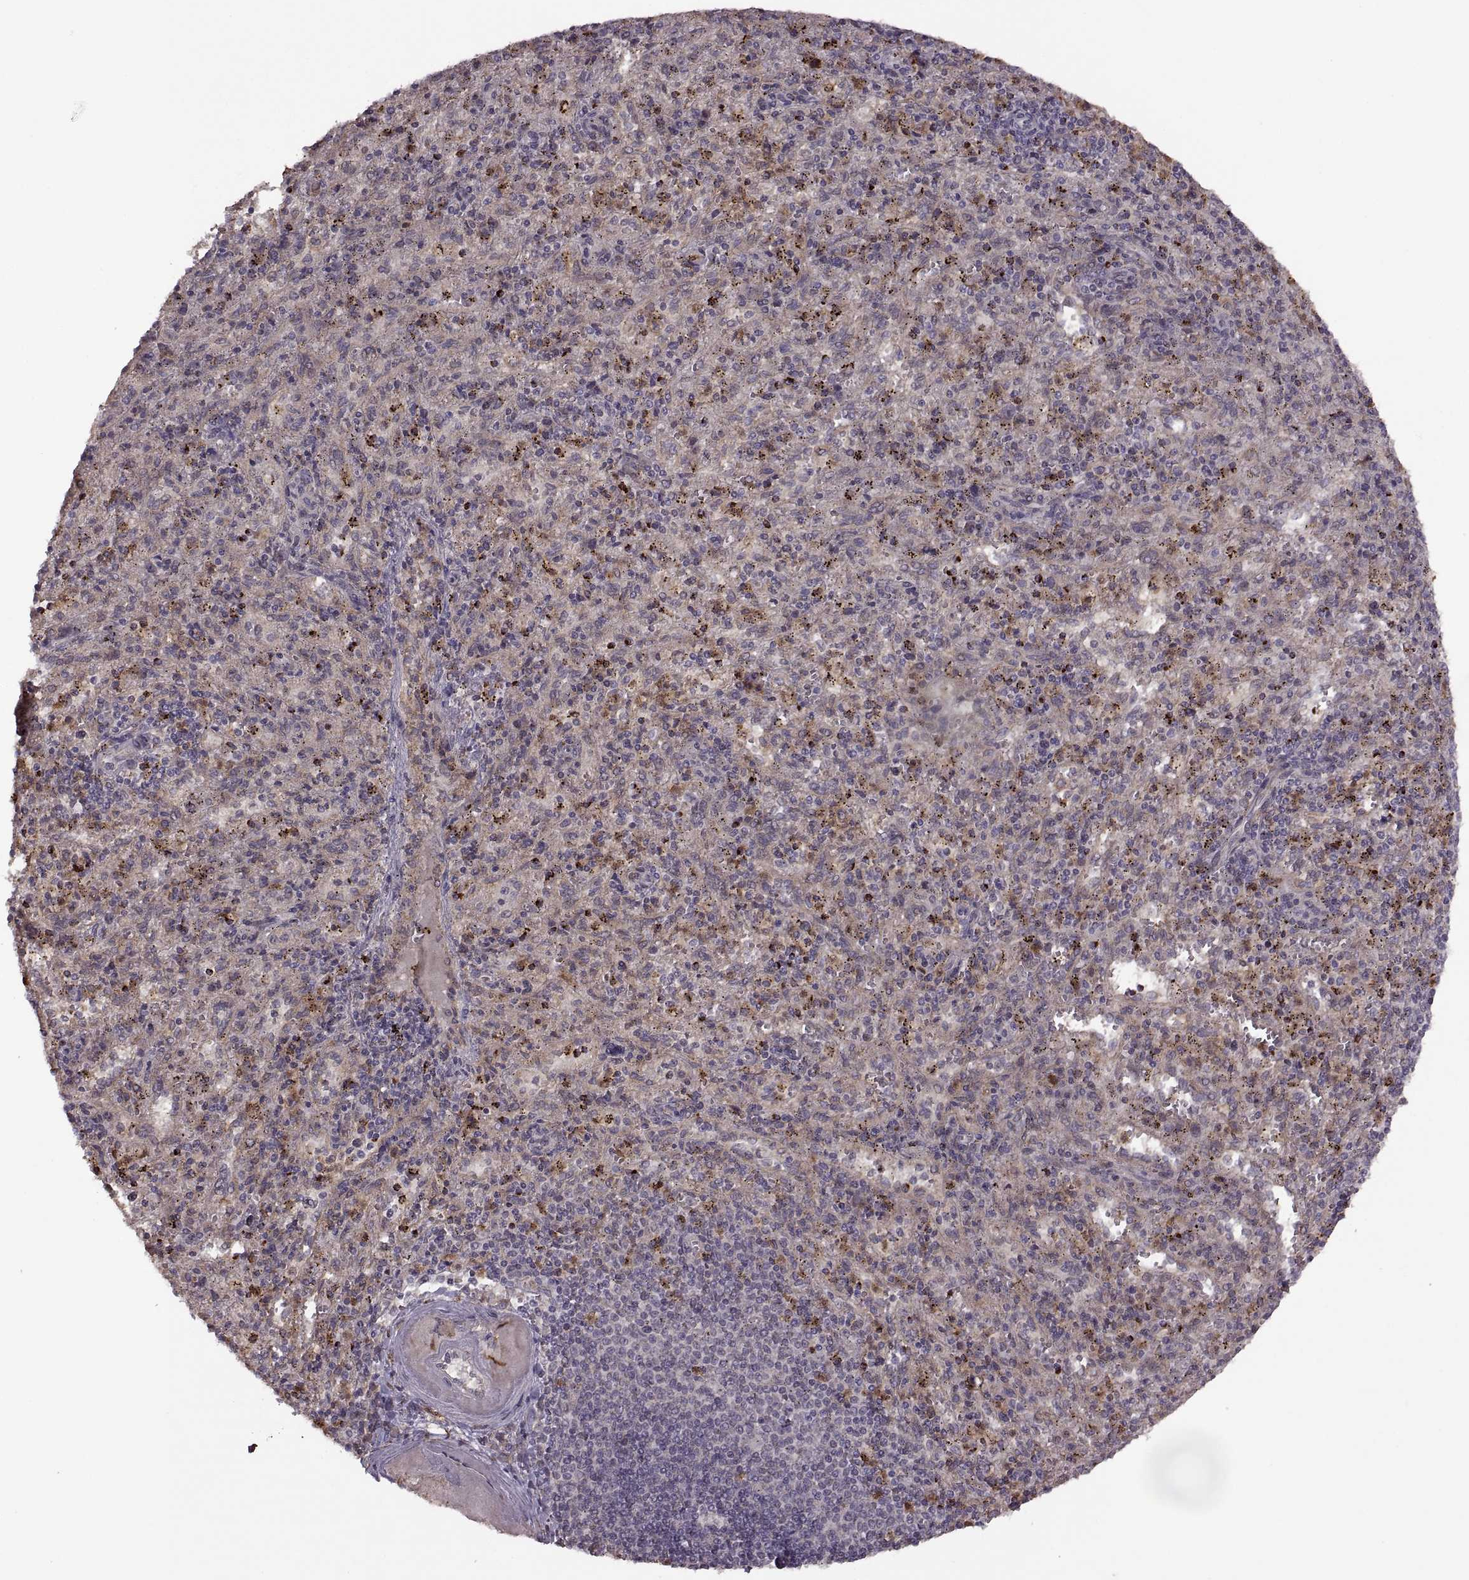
{"staining": {"intensity": "moderate", "quantity": "<25%", "location": "cytoplasmic/membranous"}, "tissue": "spleen", "cell_type": "Cells in red pulp", "image_type": "normal", "snomed": [{"axis": "morphology", "description": "Normal tissue, NOS"}, {"axis": "topography", "description": "Spleen"}], "caption": "Immunohistochemical staining of normal spleen shows <25% levels of moderate cytoplasmic/membranous protein staining in approximately <25% of cells in red pulp.", "gene": "PIERCE1", "patient": {"sex": "male", "age": 57}}